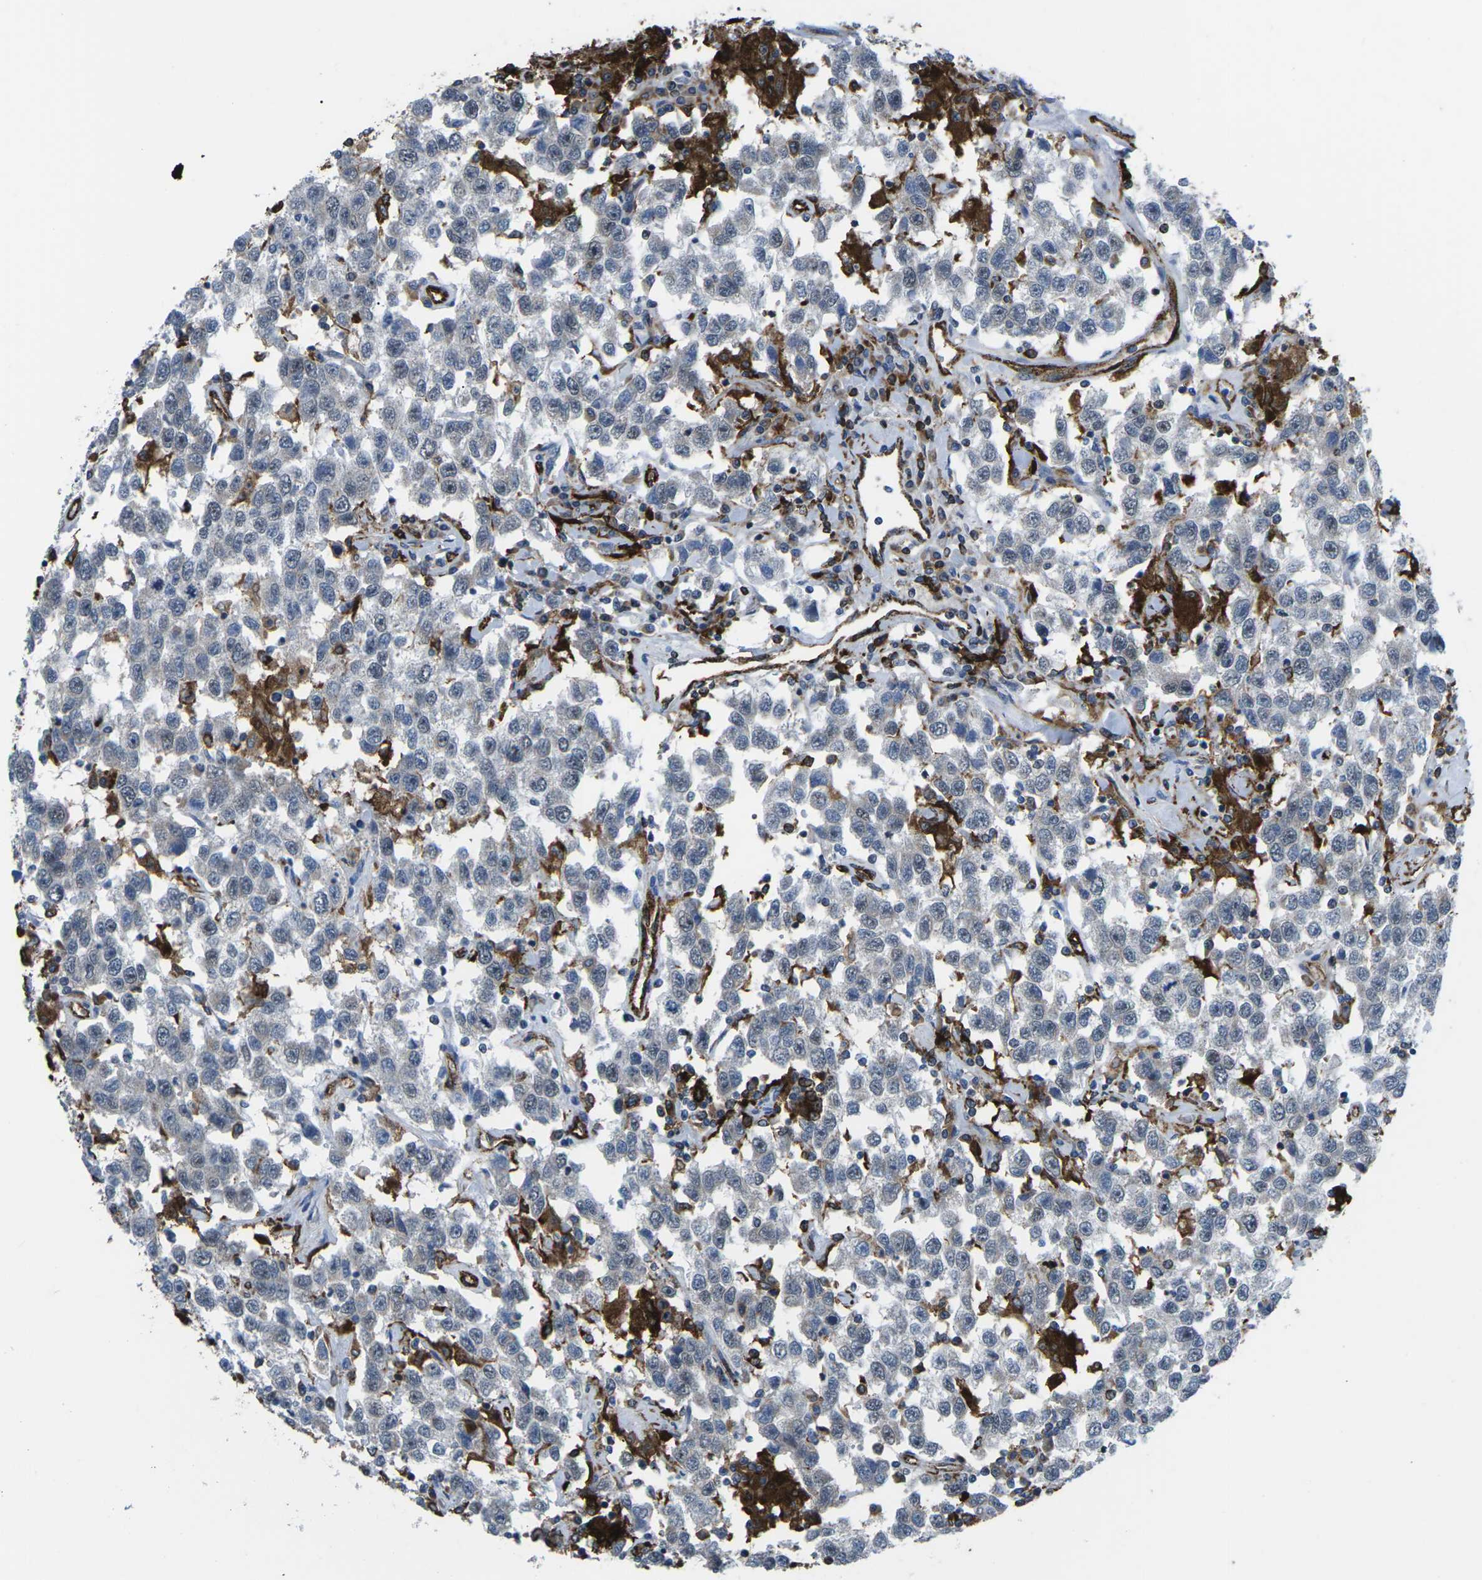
{"staining": {"intensity": "negative", "quantity": "none", "location": "none"}, "tissue": "testis cancer", "cell_type": "Tumor cells", "image_type": "cancer", "snomed": [{"axis": "morphology", "description": "Seminoma, NOS"}, {"axis": "topography", "description": "Testis"}], "caption": "This image is of testis cancer stained with immunohistochemistry to label a protein in brown with the nuclei are counter-stained blue. There is no staining in tumor cells.", "gene": "PTPN1", "patient": {"sex": "male", "age": 41}}